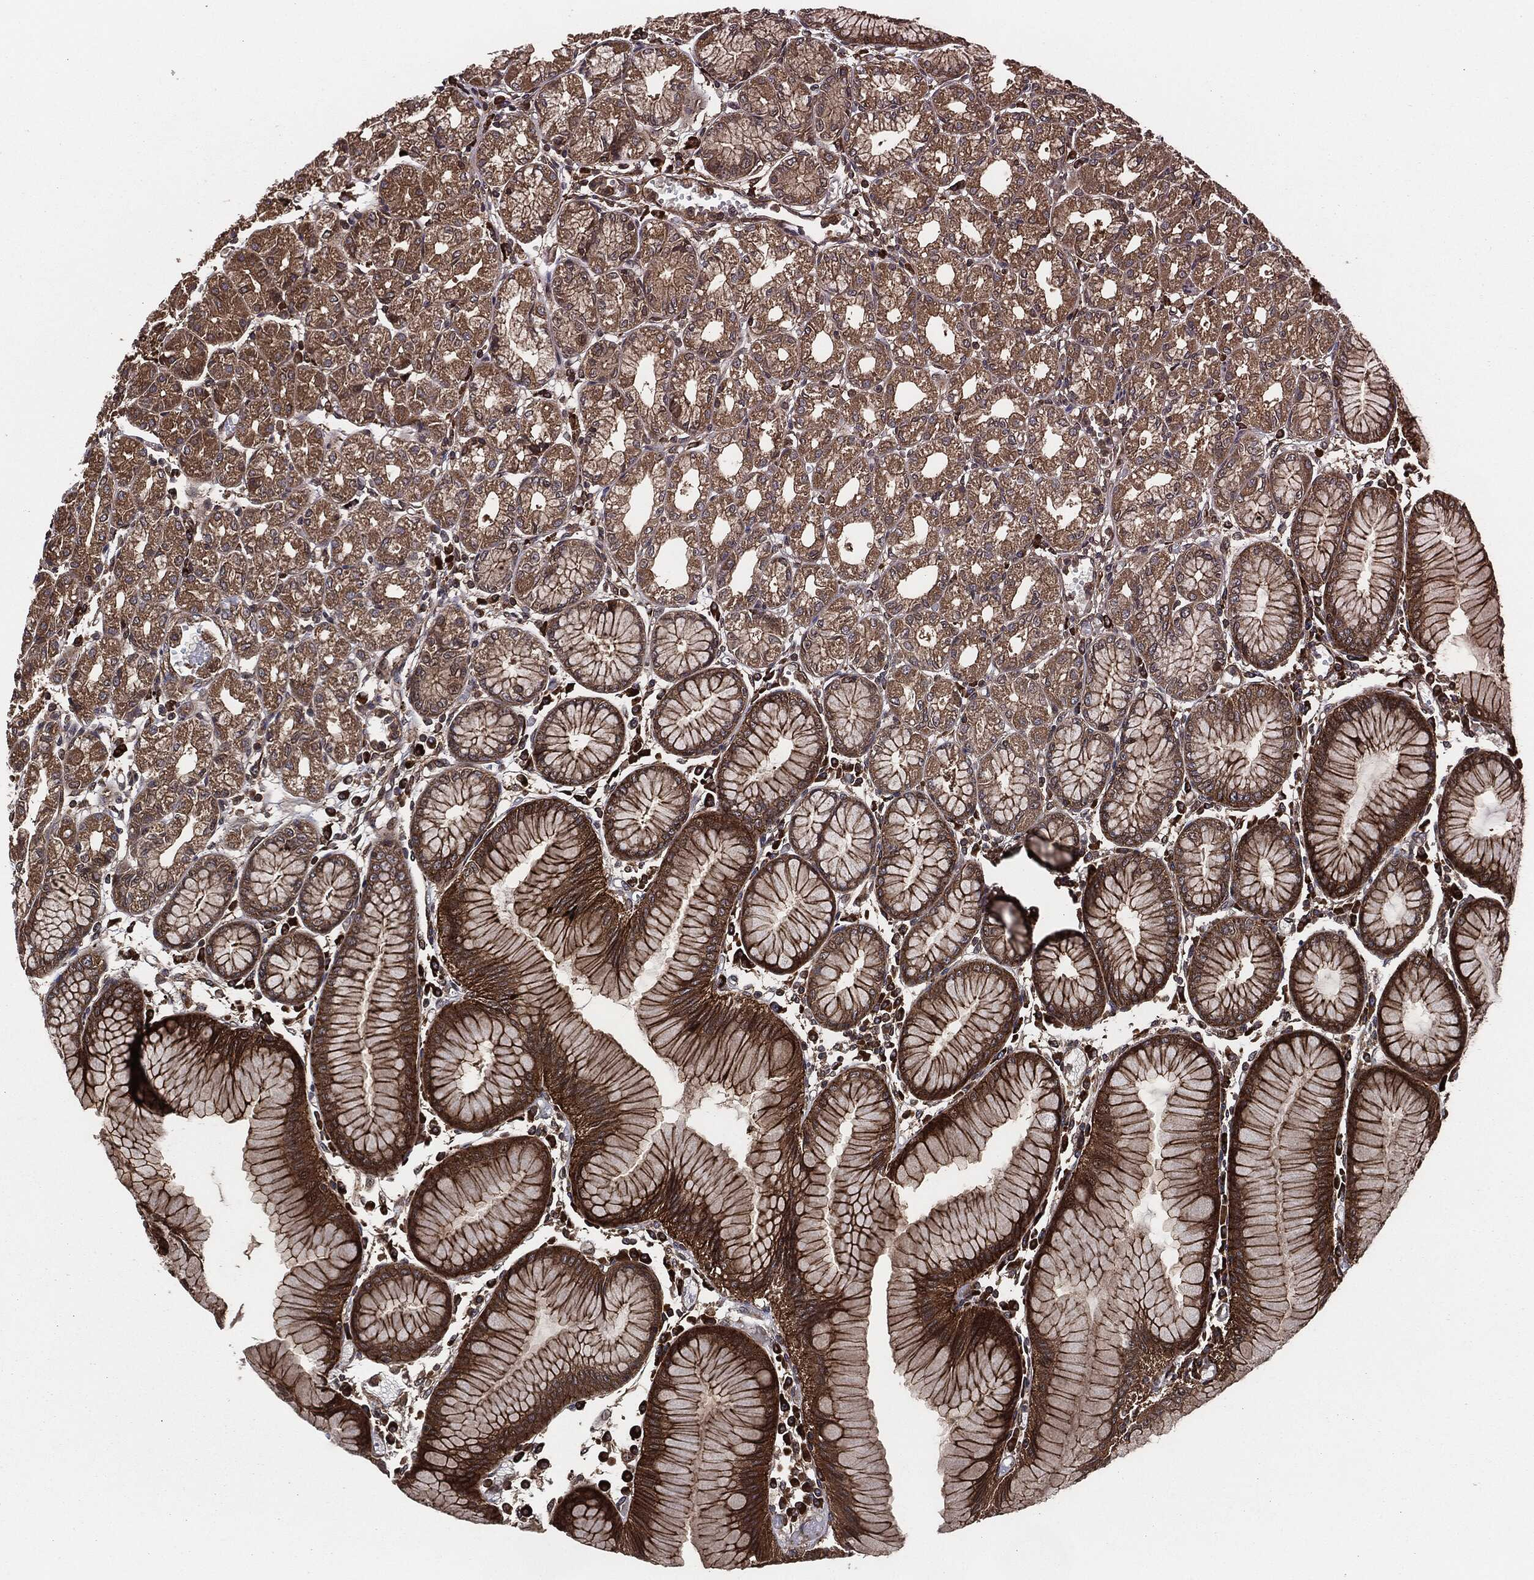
{"staining": {"intensity": "moderate", "quantity": ">75%", "location": "cytoplasmic/membranous"}, "tissue": "stomach", "cell_type": "Glandular cells", "image_type": "normal", "snomed": [{"axis": "morphology", "description": "Normal tissue, NOS"}, {"axis": "topography", "description": "Stomach"}], "caption": "Protein analysis of unremarkable stomach displays moderate cytoplasmic/membranous positivity in approximately >75% of glandular cells. The protein of interest is stained brown, and the nuclei are stained in blue (DAB (3,3'-diaminobenzidine) IHC with brightfield microscopy, high magnification).", "gene": "RAP1GDS1", "patient": {"sex": "female", "age": 57}}